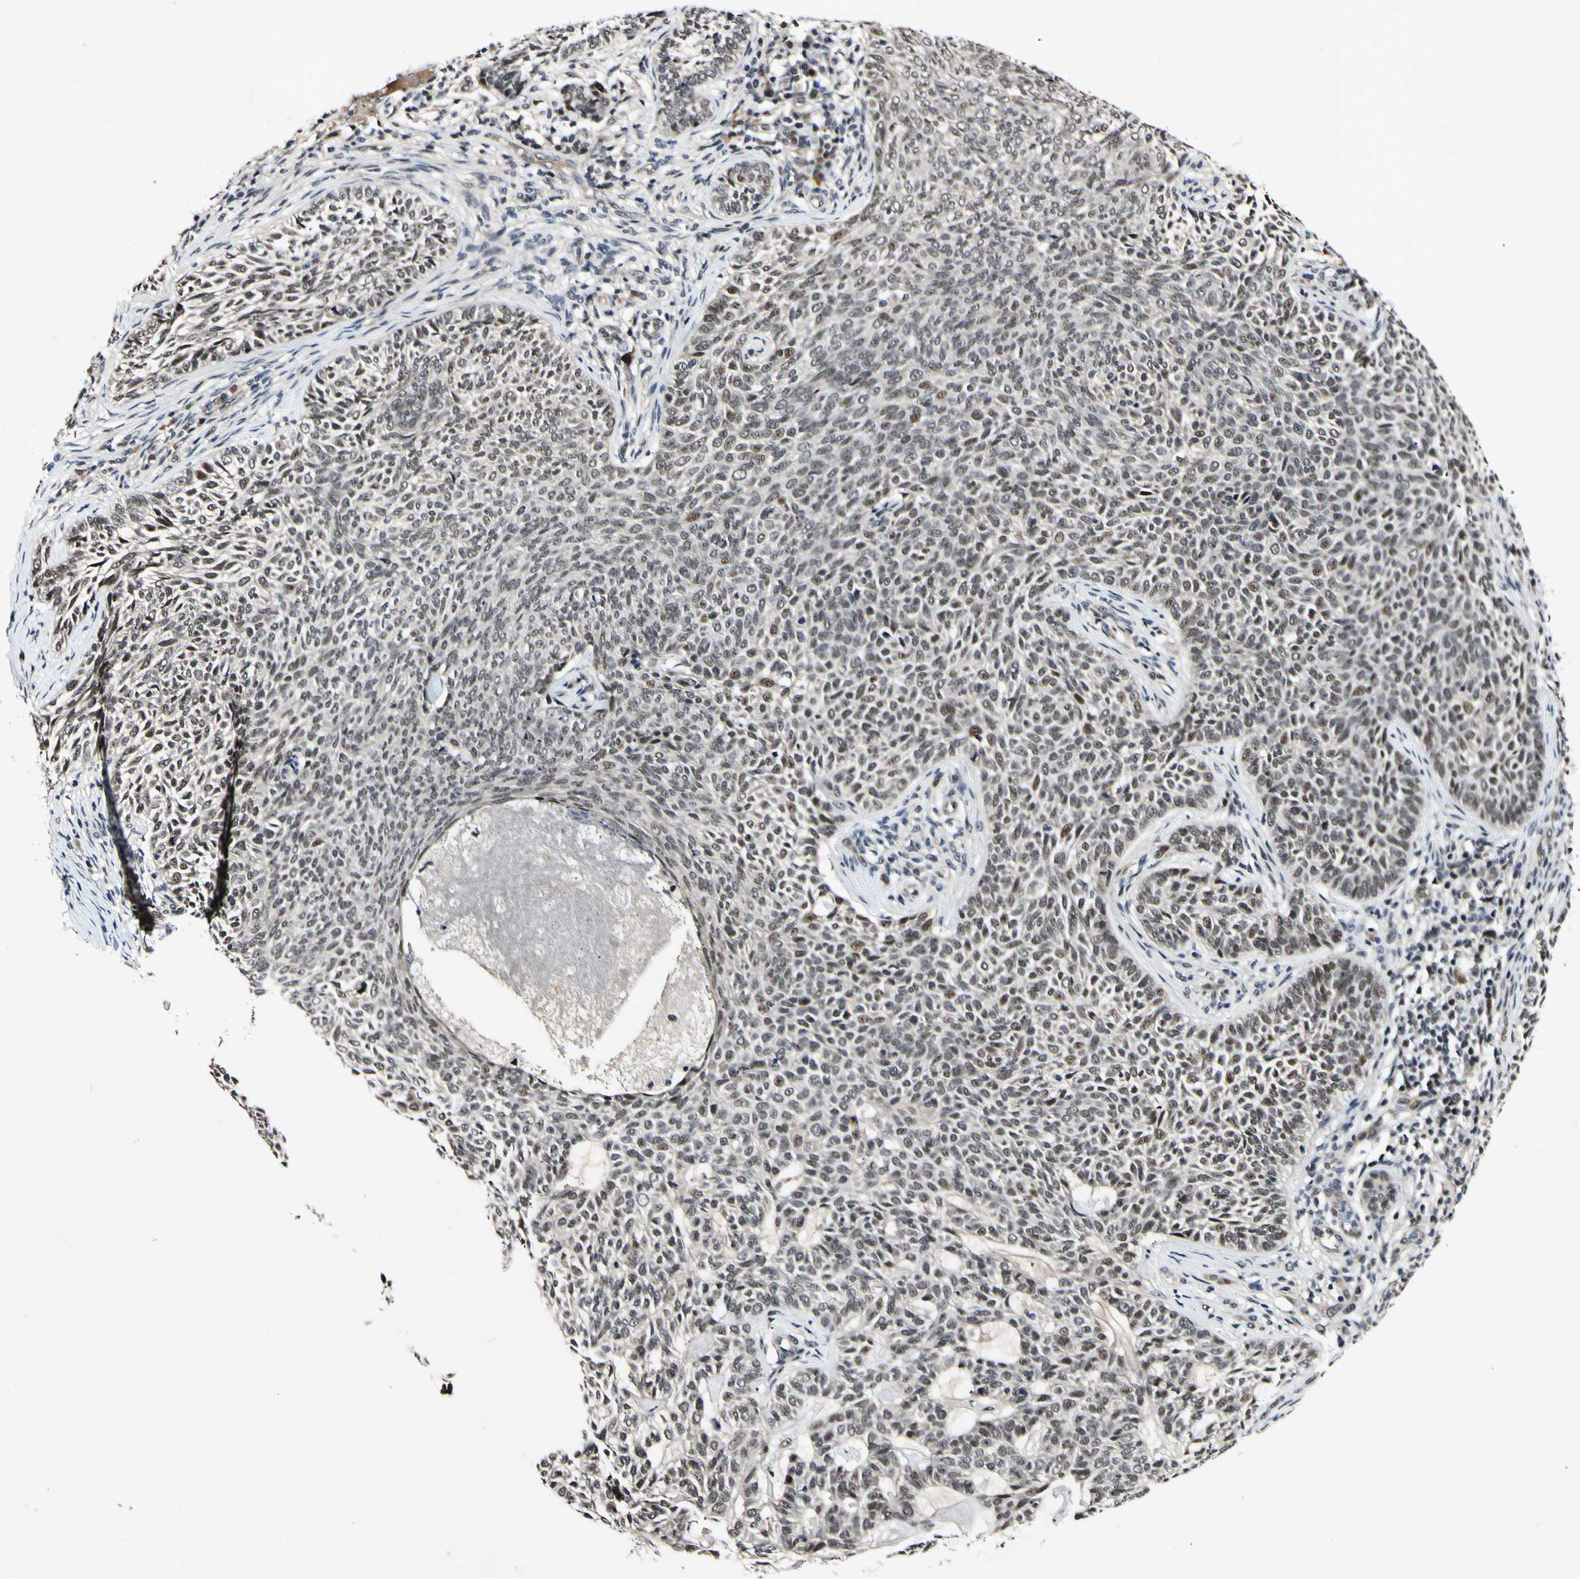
{"staining": {"intensity": "moderate", "quantity": "<25%", "location": "nuclear"}, "tissue": "skin cancer", "cell_type": "Tumor cells", "image_type": "cancer", "snomed": [{"axis": "morphology", "description": "Basal cell carcinoma"}, {"axis": "topography", "description": "Skin"}], "caption": "High-power microscopy captured an IHC image of skin cancer (basal cell carcinoma), revealing moderate nuclear staining in approximately <25% of tumor cells.", "gene": "POLR2F", "patient": {"sex": "male", "age": 87}}